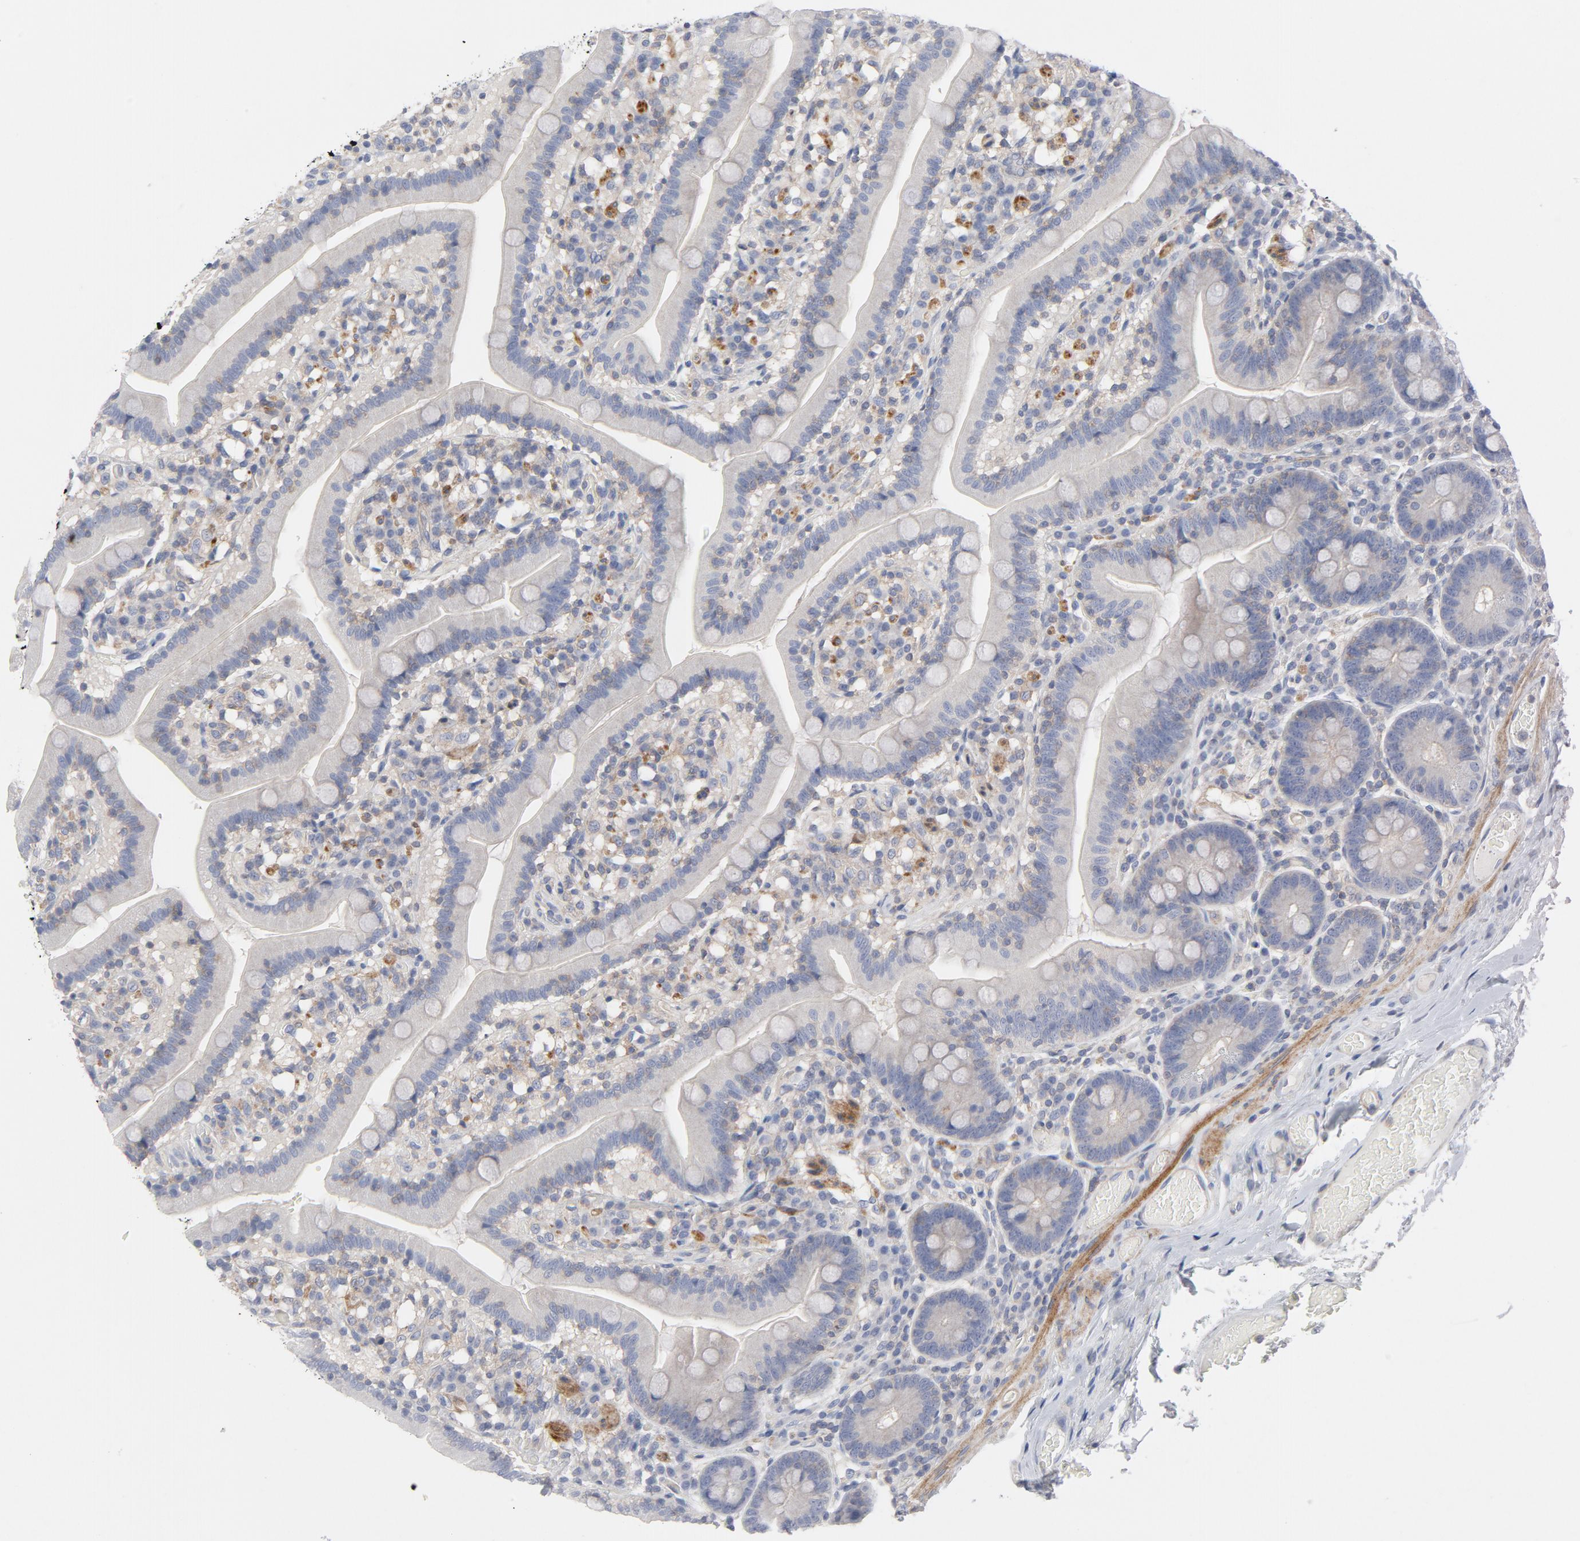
{"staining": {"intensity": "weak", "quantity": "<25%", "location": "cytoplasmic/membranous"}, "tissue": "duodenum", "cell_type": "Glandular cells", "image_type": "normal", "snomed": [{"axis": "morphology", "description": "Normal tissue, NOS"}, {"axis": "topography", "description": "Duodenum"}], "caption": "Glandular cells show no significant protein expression in unremarkable duodenum. (Brightfield microscopy of DAB (3,3'-diaminobenzidine) immunohistochemistry (IHC) at high magnification).", "gene": "ROCK1", "patient": {"sex": "male", "age": 66}}